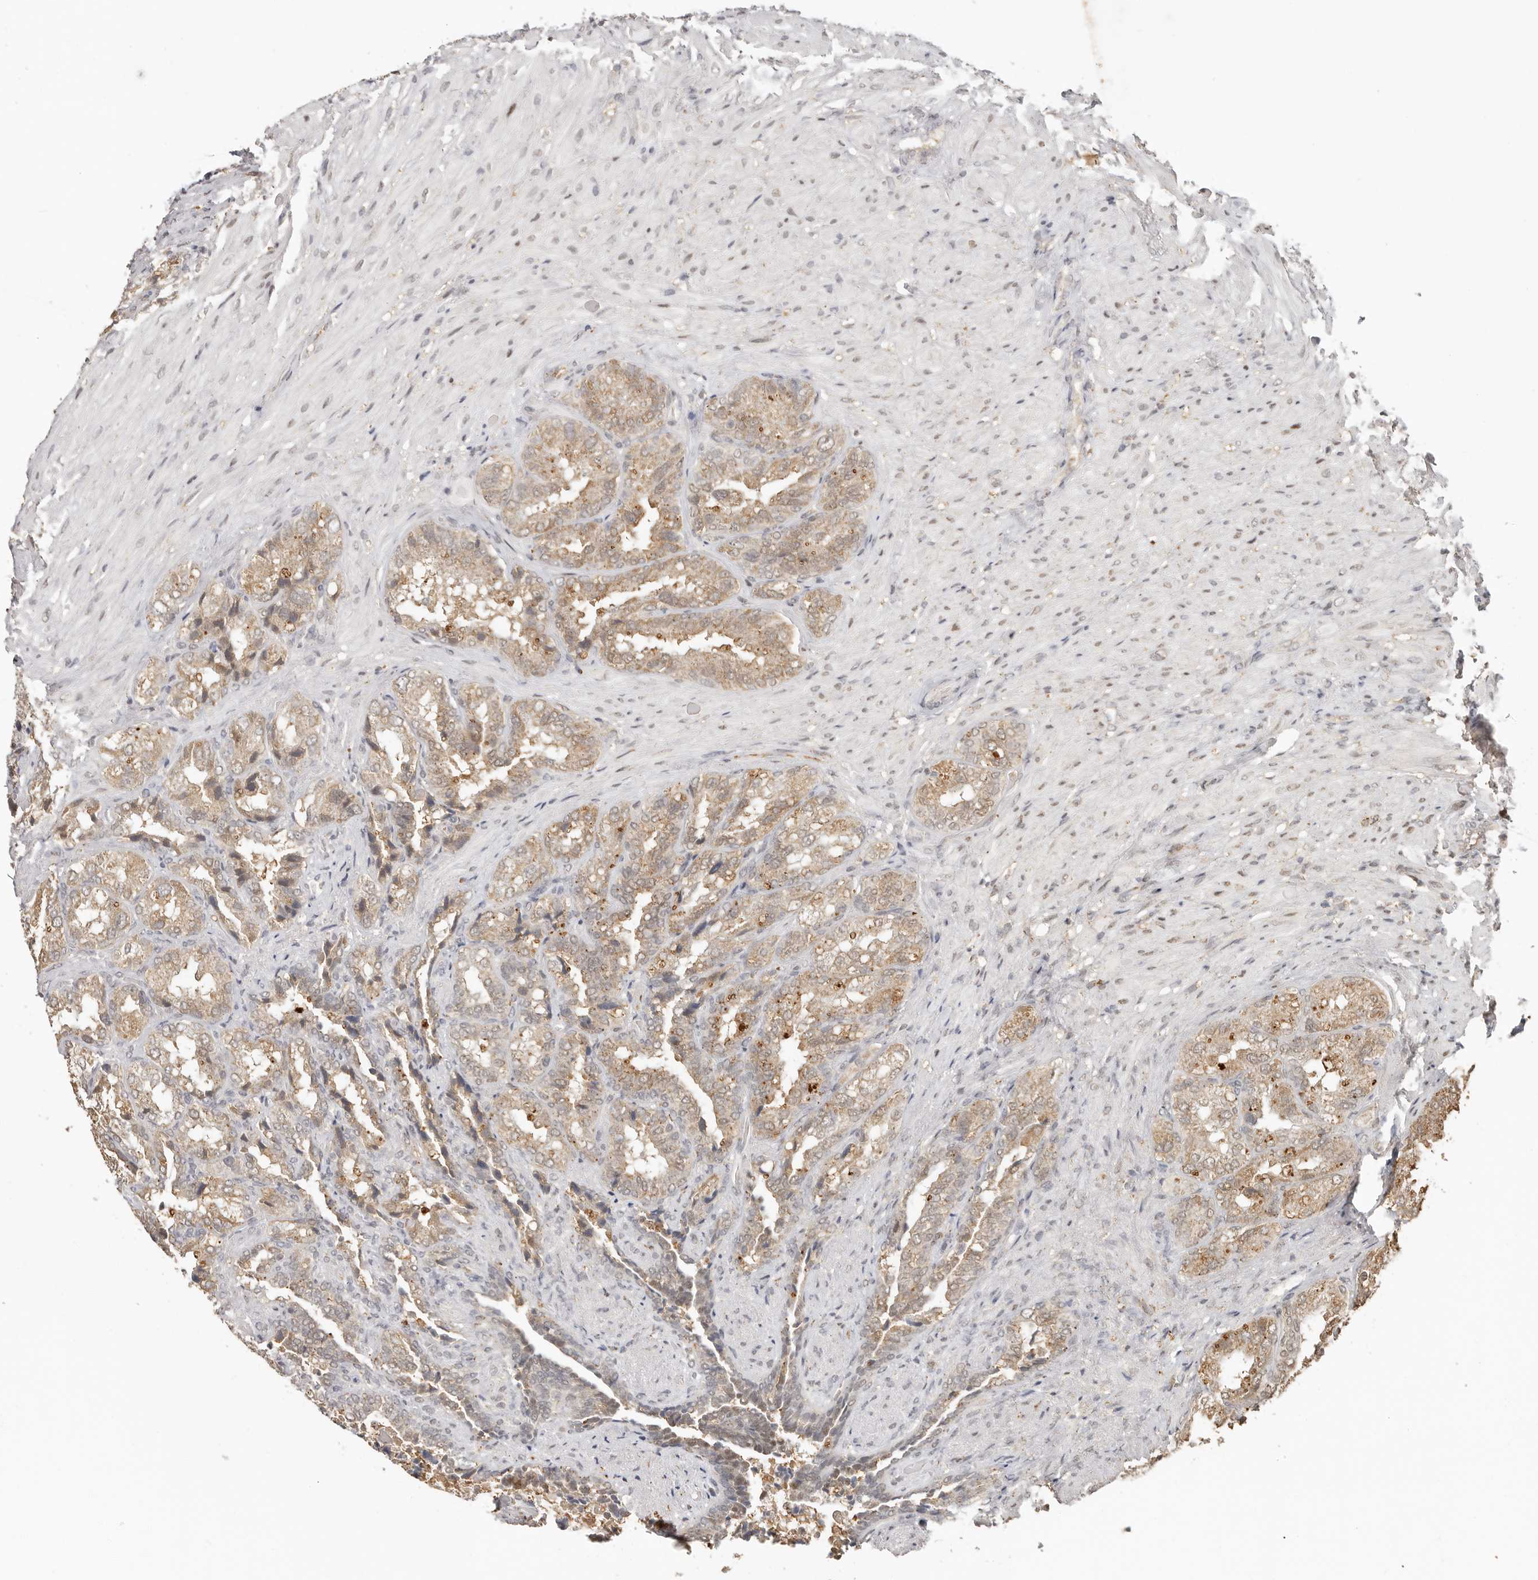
{"staining": {"intensity": "weak", "quantity": "25%-75%", "location": "cytoplasmic/membranous"}, "tissue": "seminal vesicle", "cell_type": "Glandular cells", "image_type": "normal", "snomed": [{"axis": "morphology", "description": "Normal tissue, NOS"}, {"axis": "topography", "description": "Seminal veicle"}, {"axis": "topography", "description": "Peripheral nerve tissue"}], "caption": "This photomicrograph exhibits immunohistochemistry (IHC) staining of normal seminal vesicle, with low weak cytoplasmic/membranous expression in approximately 25%-75% of glandular cells.", "gene": "SEC14L1", "patient": {"sex": "male", "age": 63}}